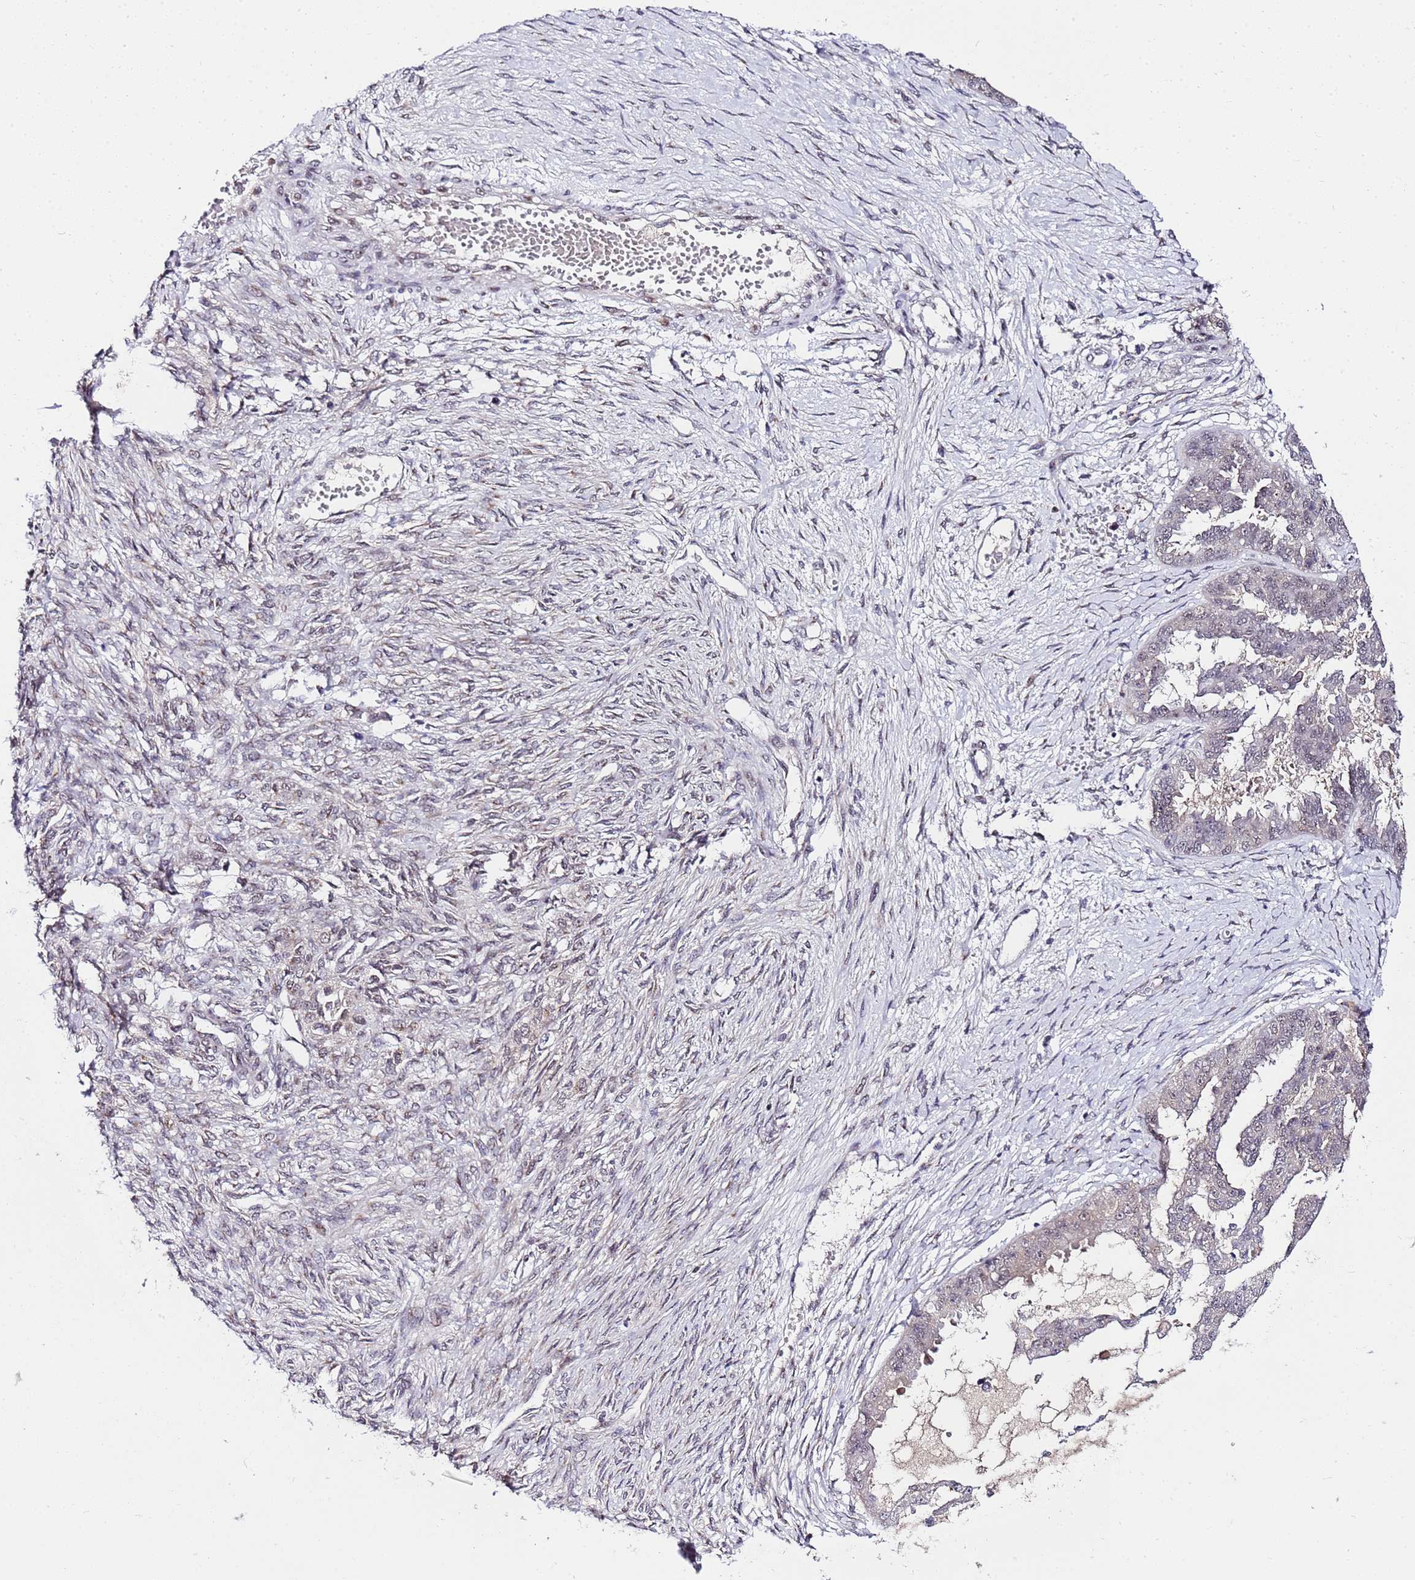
{"staining": {"intensity": "weak", "quantity": "<25%", "location": "nuclear"}, "tissue": "ovarian cancer", "cell_type": "Tumor cells", "image_type": "cancer", "snomed": [{"axis": "morphology", "description": "Cystadenocarcinoma, serous, NOS"}, {"axis": "topography", "description": "Ovary"}], "caption": "Immunohistochemistry image of ovarian cancer stained for a protein (brown), which reveals no positivity in tumor cells.", "gene": "C19orf47", "patient": {"sex": "female", "age": 58}}